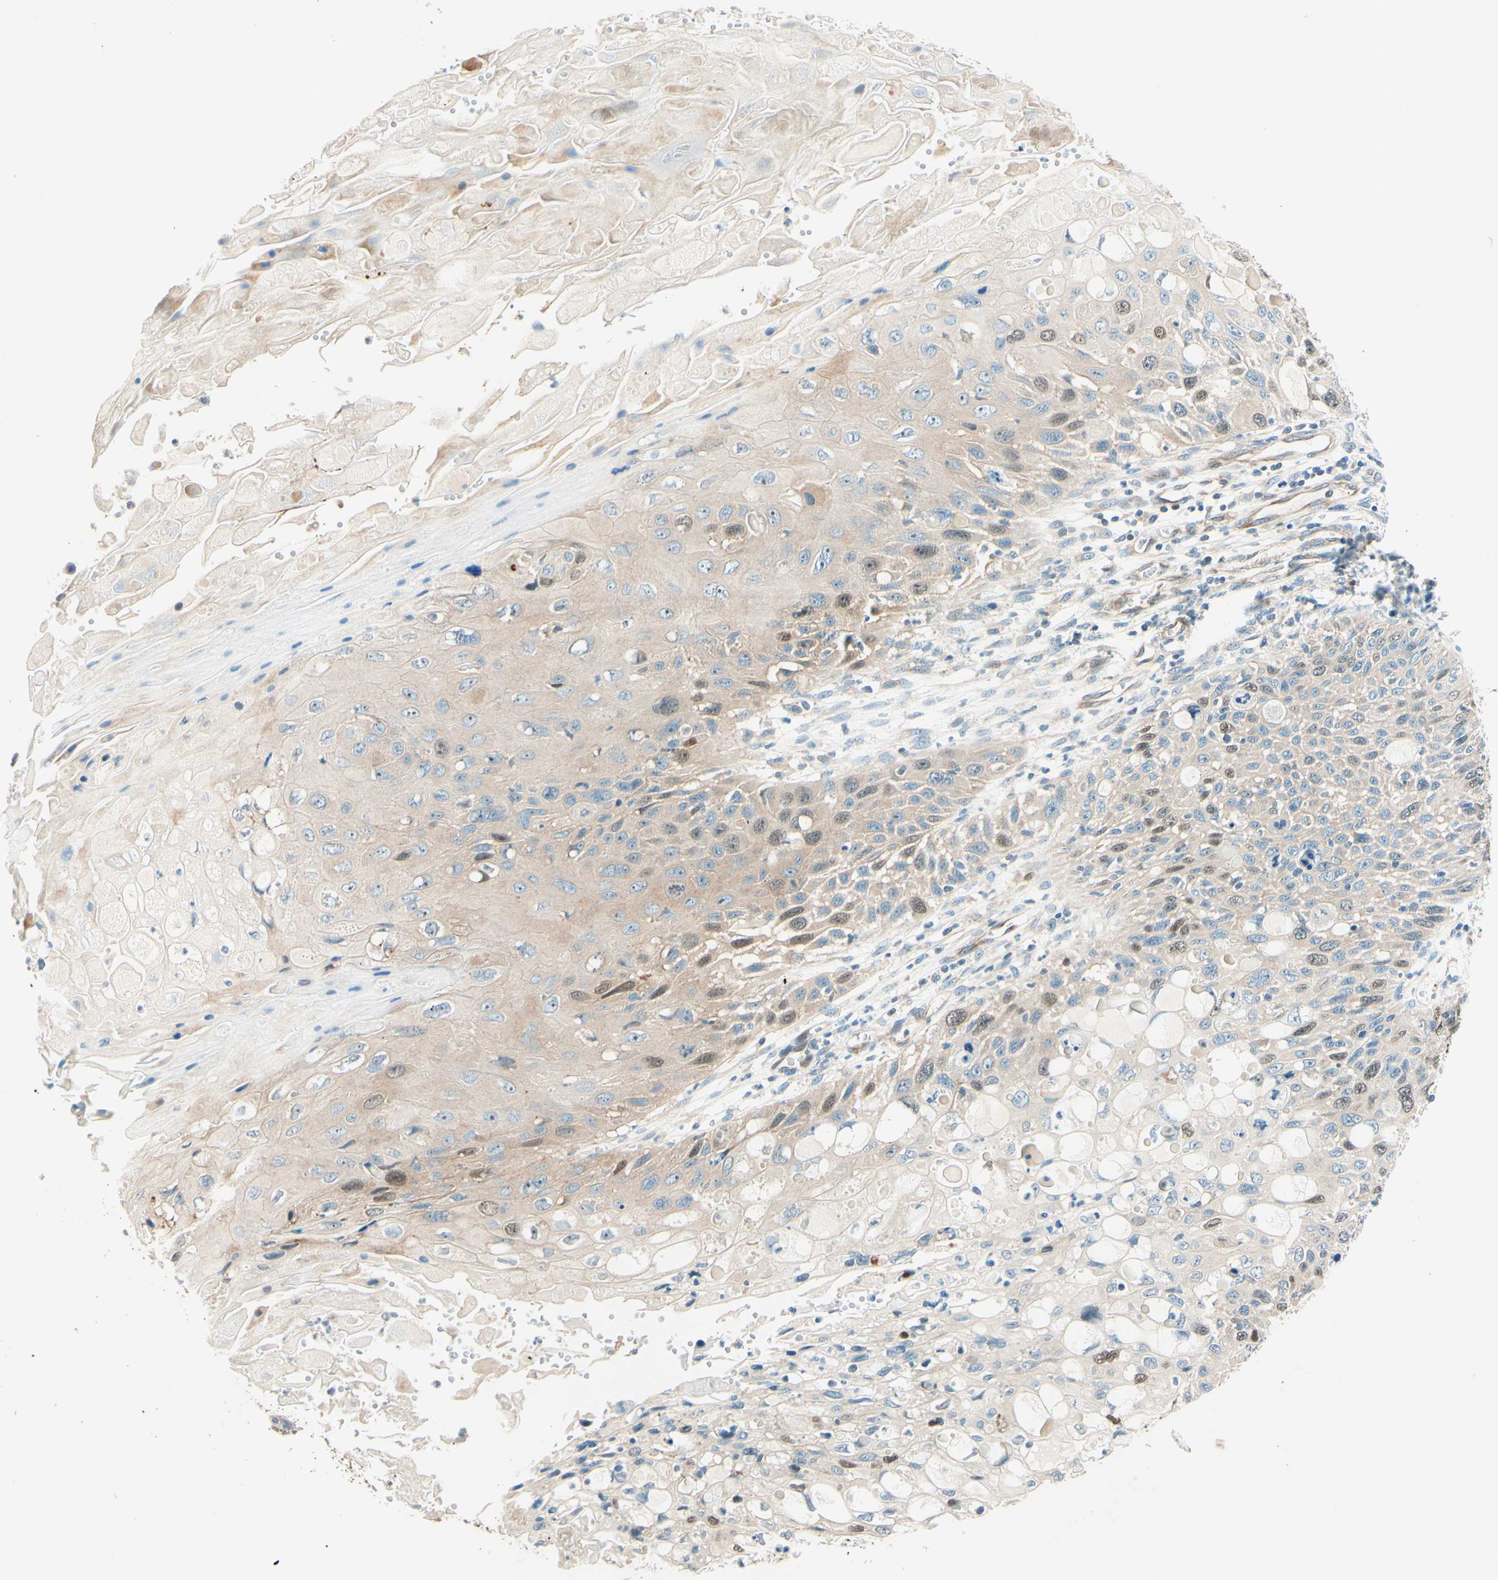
{"staining": {"intensity": "weak", "quantity": "25%-75%", "location": "cytoplasmic/membranous,nuclear"}, "tissue": "cervical cancer", "cell_type": "Tumor cells", "image_type": "cancer", "snomed": [{"axis": "morphology", "description": "Squamous cell carcinoma, NOS"}, {"axis": "topography", "description": "Cervix"}], "caption": "Cervical cancer tissue exhibits weak cytoplasmic/membranous and nuclear expression in approximately 25%-75% of tumor cells, visualized by immunohistochemistry. The protein is stained brown, and the nuclei are stained in blue (DAB IHC with brightfield microscopy, high magnification).", "gene": "TAOK2", "patient": {"sex": "female", "age": 70}}